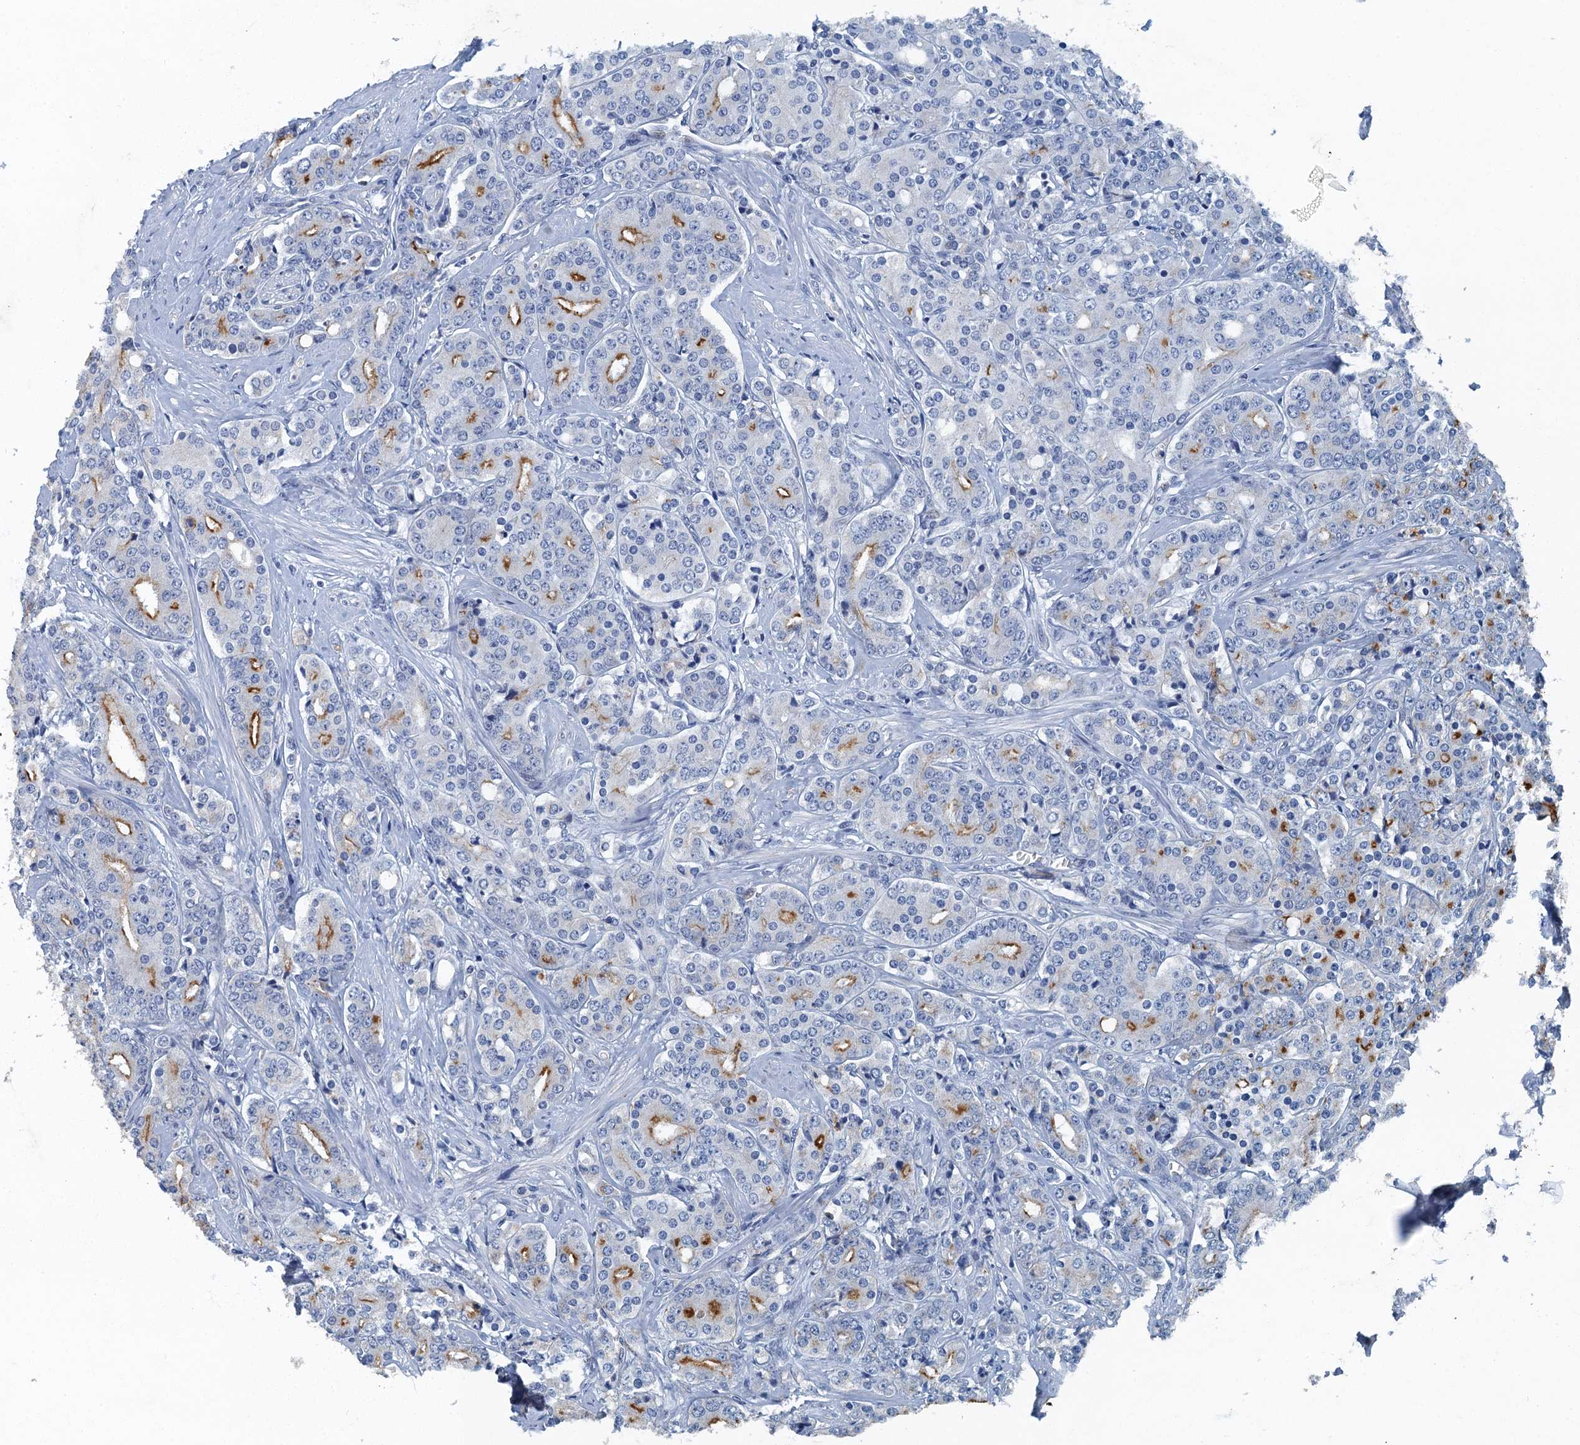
{"staining": {"intensity": "moderate", "quantity": "<25%", "location": "cytoplasmic/membranous"}, "tissue": "prostate cancer", "cell_type": "Tumor cells", "image_type": "cancer", "snomed": [{"axis": "morphology", "description": "Adenocarcinoma, High grade"}, {"axis": "topography", "description": "Prostate"}], "caption": "Prostate adenocarcinoma (high-grade) stained with DAB immunohistochemistry (IHC) reveals low levels of moderate cytoplasmic/membranous expression in approximately <25% of tumor cells.", "gene": "GADL1", "patient": {"sex": "male", "age": 62}}